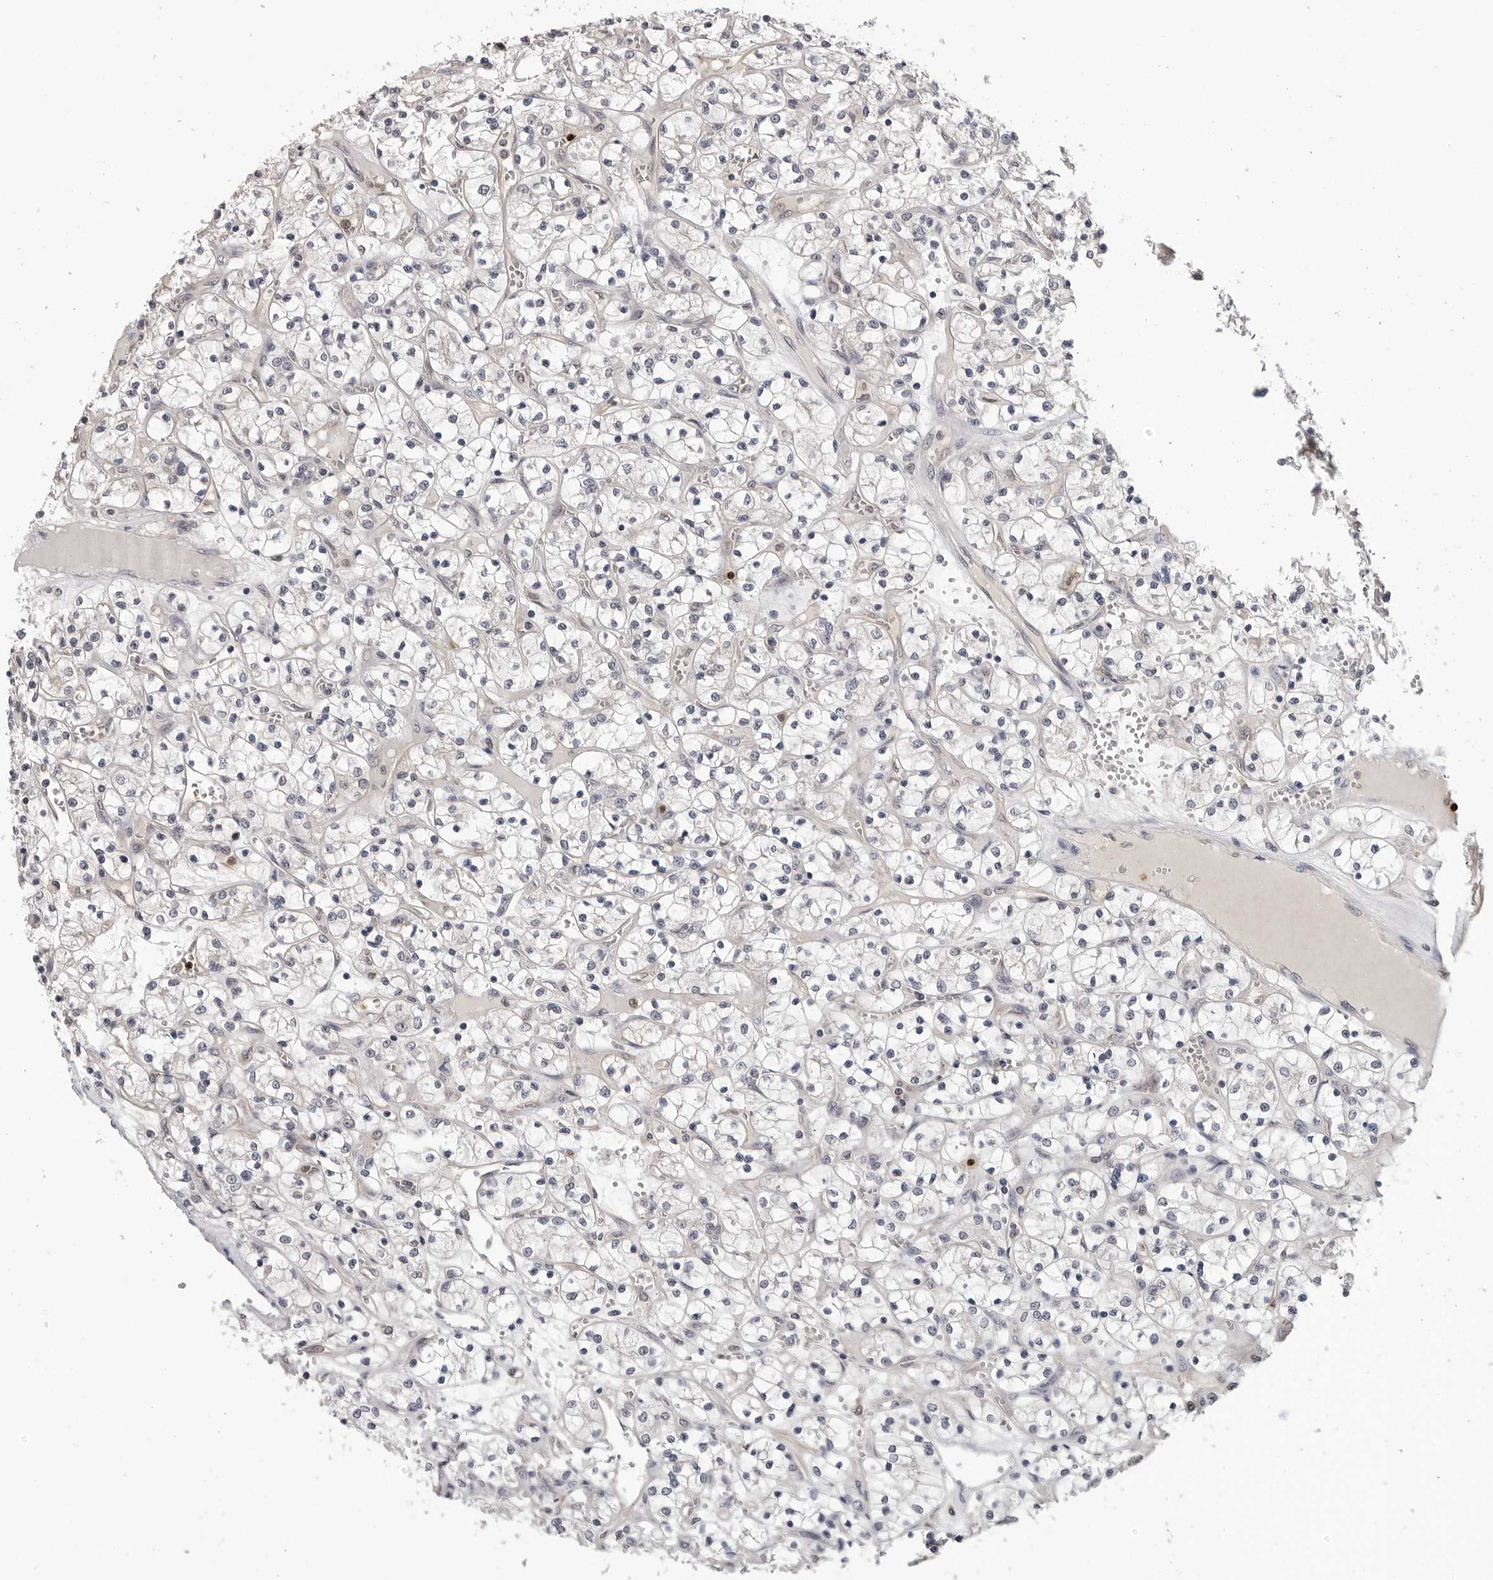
{"staining": {"intensity": "negative", "quantity": "none", "location": "none"}, "tissue": "renal cancer", "cell_type": "Tumor cells", "image_type": "cancer", "snomed": [{"axis": "morphology", "description": "Adenocarcinoma, NOS"}, {"axis": "topography", "description": "Kidney"}], "caption": "This is a photomicrograph of immunohistochemistry staining of renal cancer, which shows no expression in tumor cells.", "gene": "TRMT13", "patient": {"sex": "female", "age": 69}}